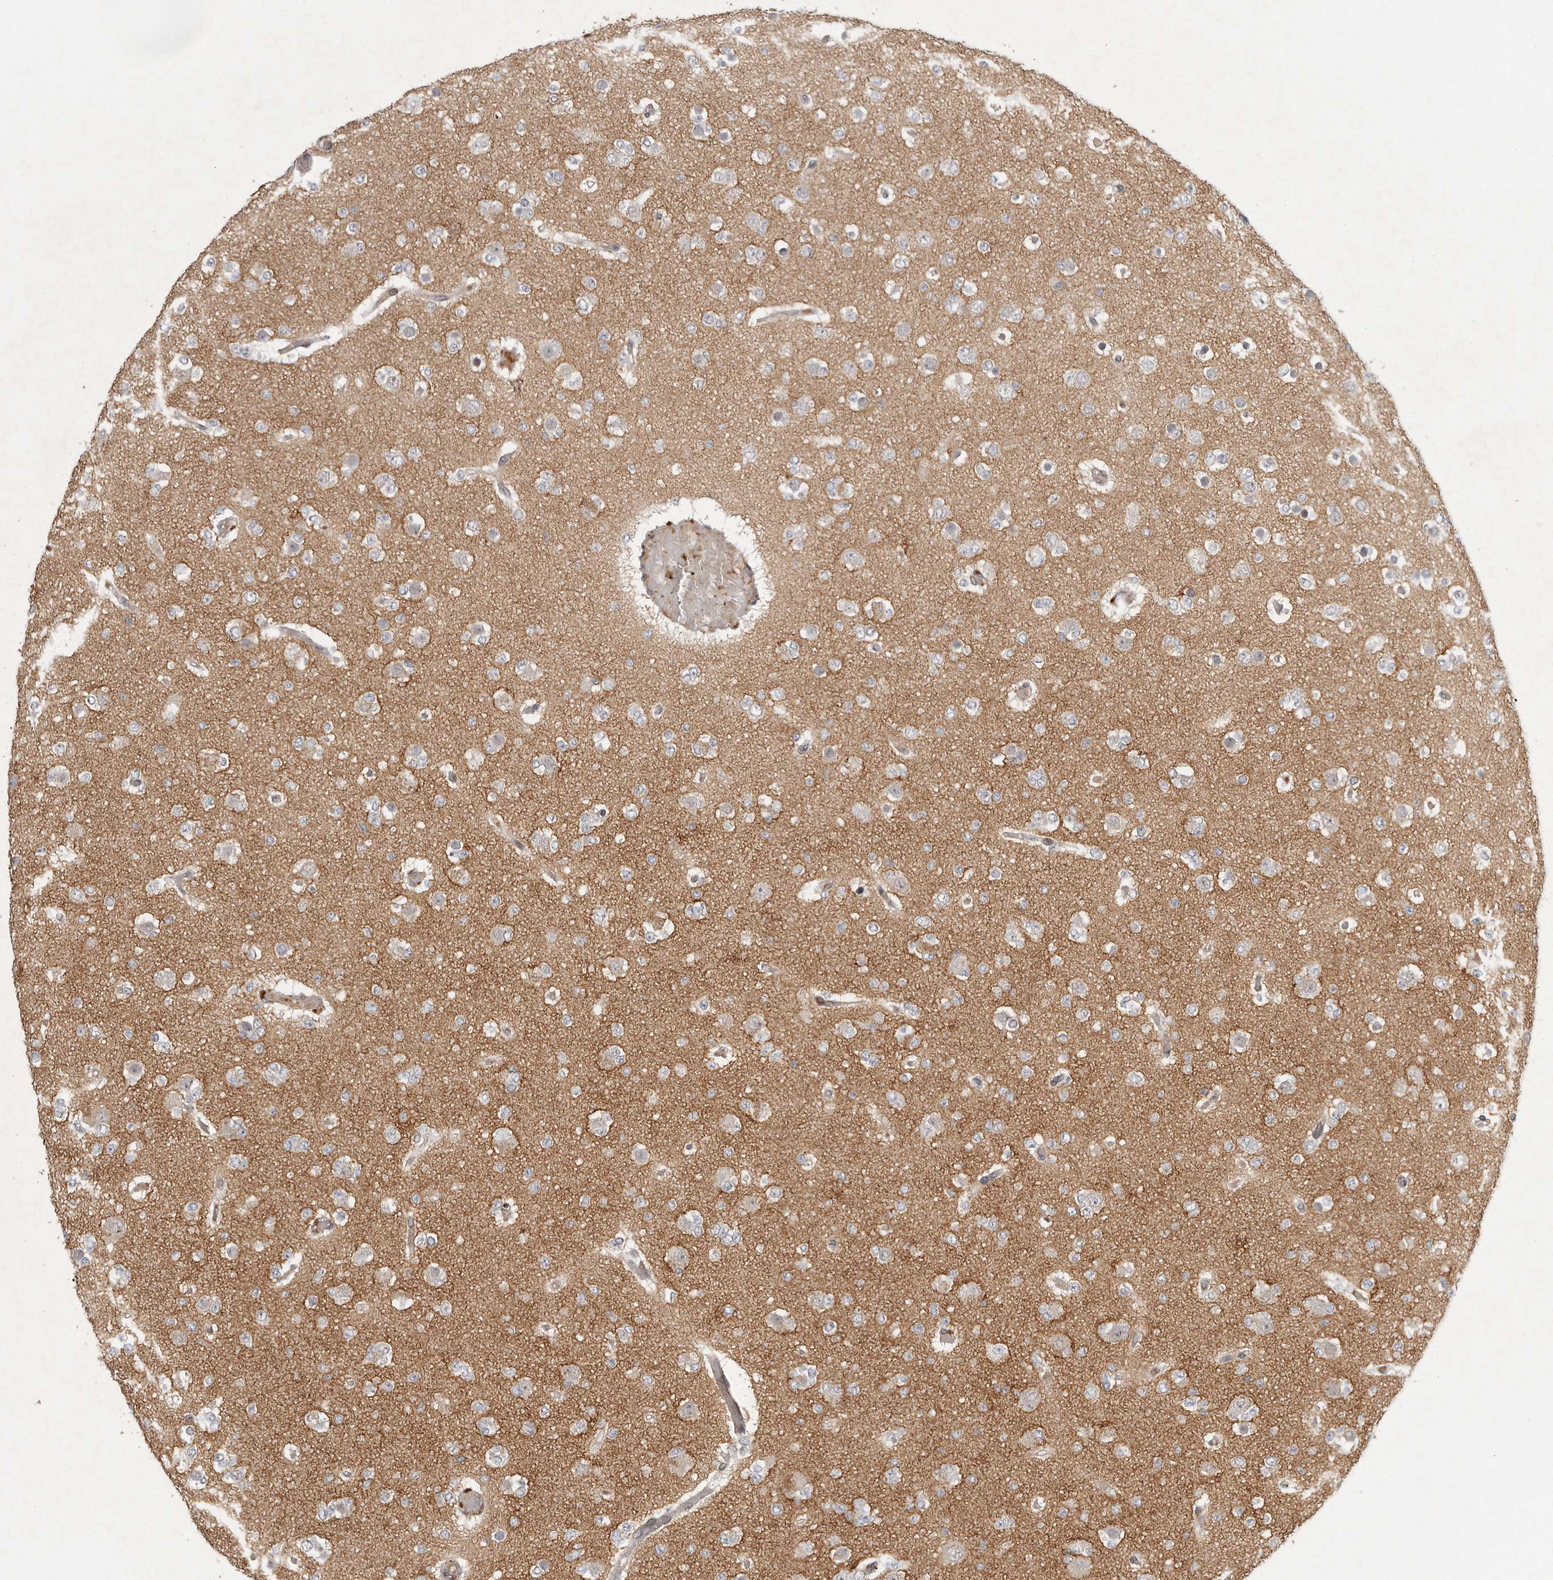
{"staining": {"intensity": "negative", "quantity": "none", "location": "none"}, "tissue": "glioma", "cell_type": "Tumor cells", "image_type": "cancer", "snomed": [{"axis": "morphology", "description": "Glioma, malignant, Low grade"}, {"axis": "topography", "description": "Brain"}], "caption": "Histopathology image shows no protein positivity in tumor cells of glioma tissue.", "gene": "RABIF", "patient": {"sex": "female", "age": 22}}